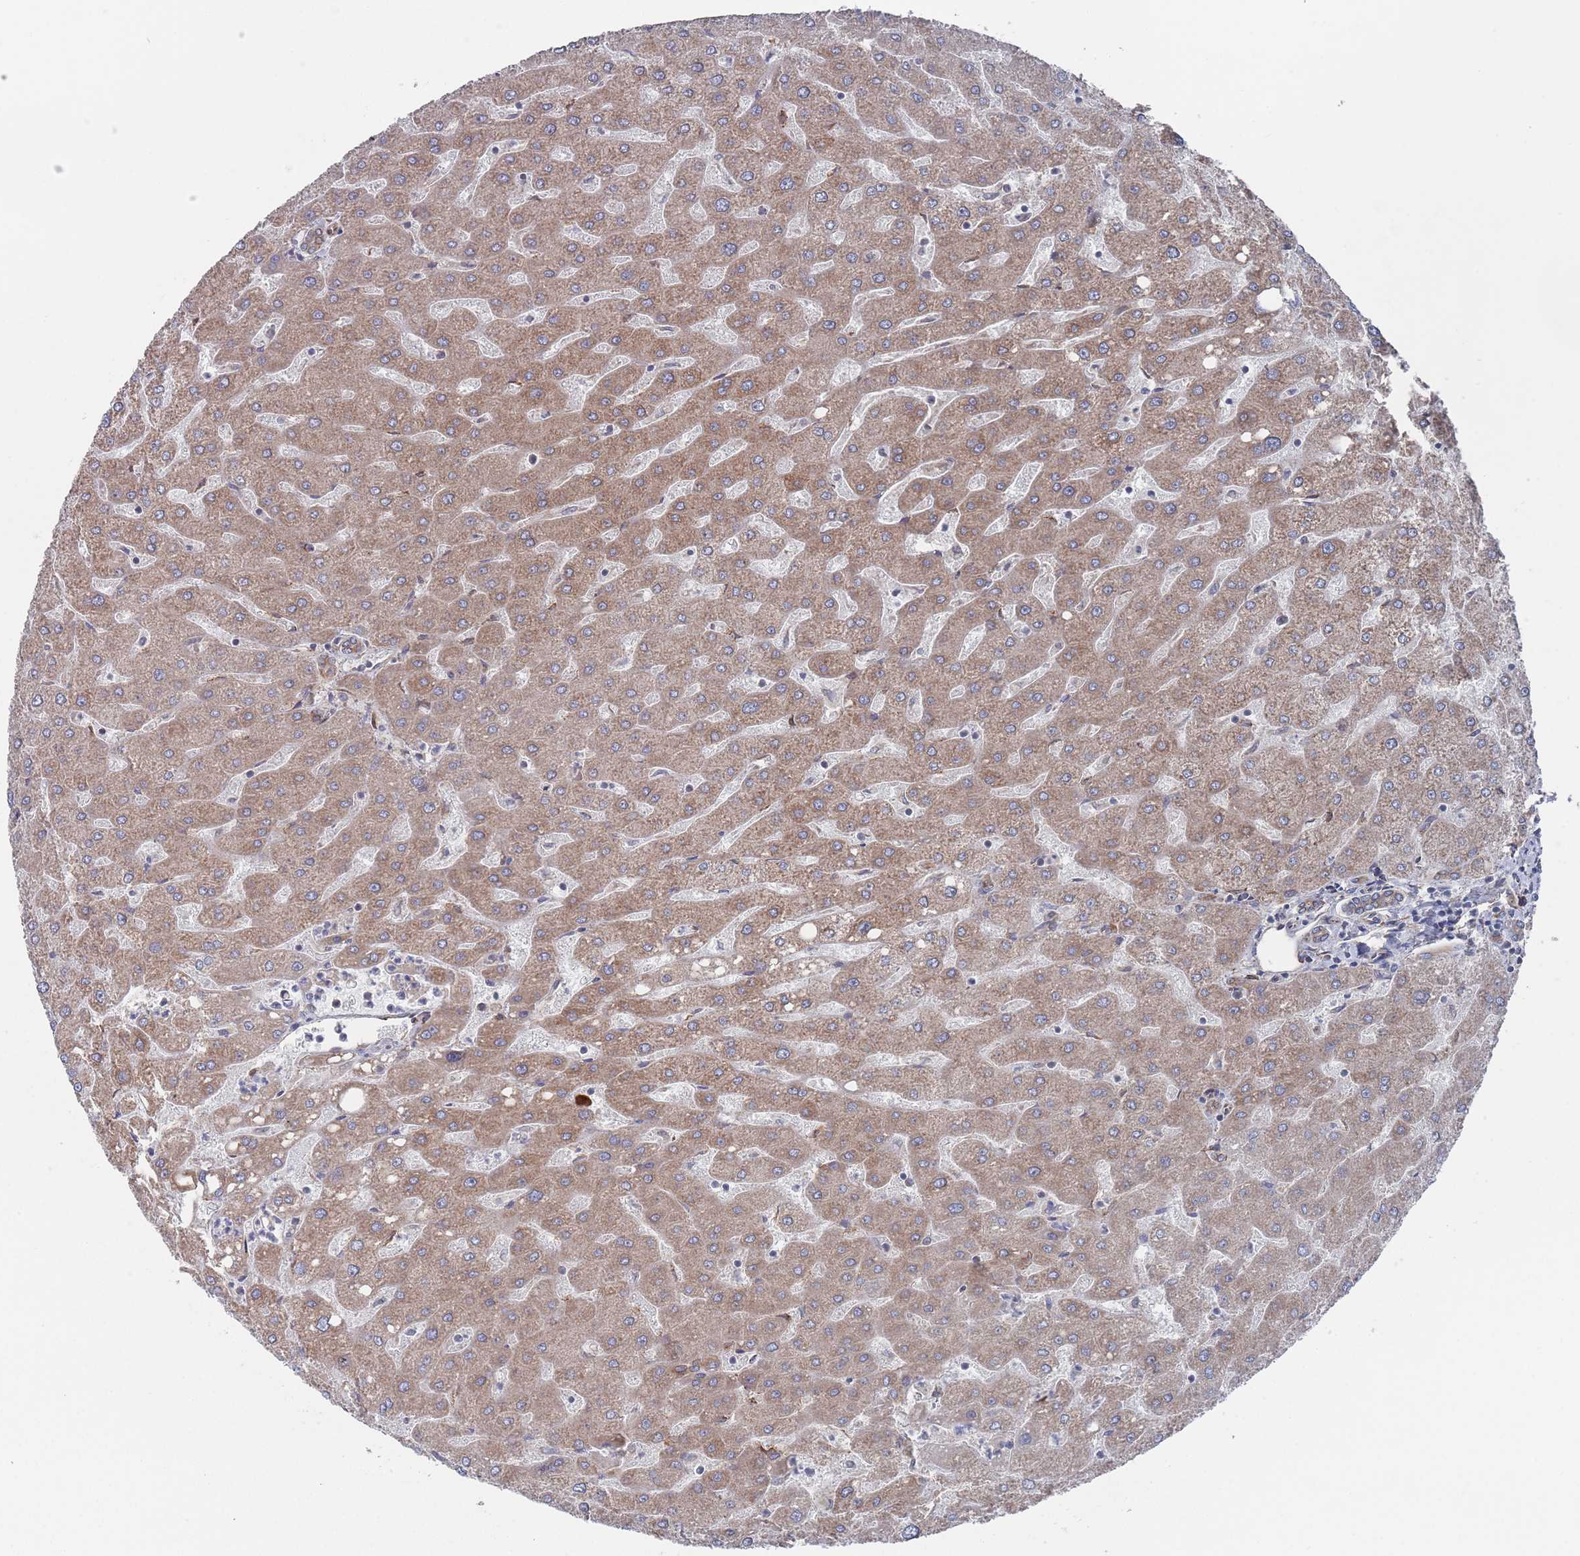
{"staining": {"intensity": "moderate", "quantity": ">75%", "location": "cytoplasmic/membranous"}, "tissue": "liver", "cell_type": "Cholangiocytes", "image_type": "normal", "snomed": [{"axis": "morphology", "description": "Normal tissue, NOS"}, {"axis": "topography", "description": "Liver"}], "caption": "This micrograph exhibits immunohistochemistry (IHC) staining of benign human liver, with medium moderate cytoplasmic/membranous staining in about >75% of cholangiocytes.", "gene": "CCDC106", "patient": {"sex": "male", "age": 67}}